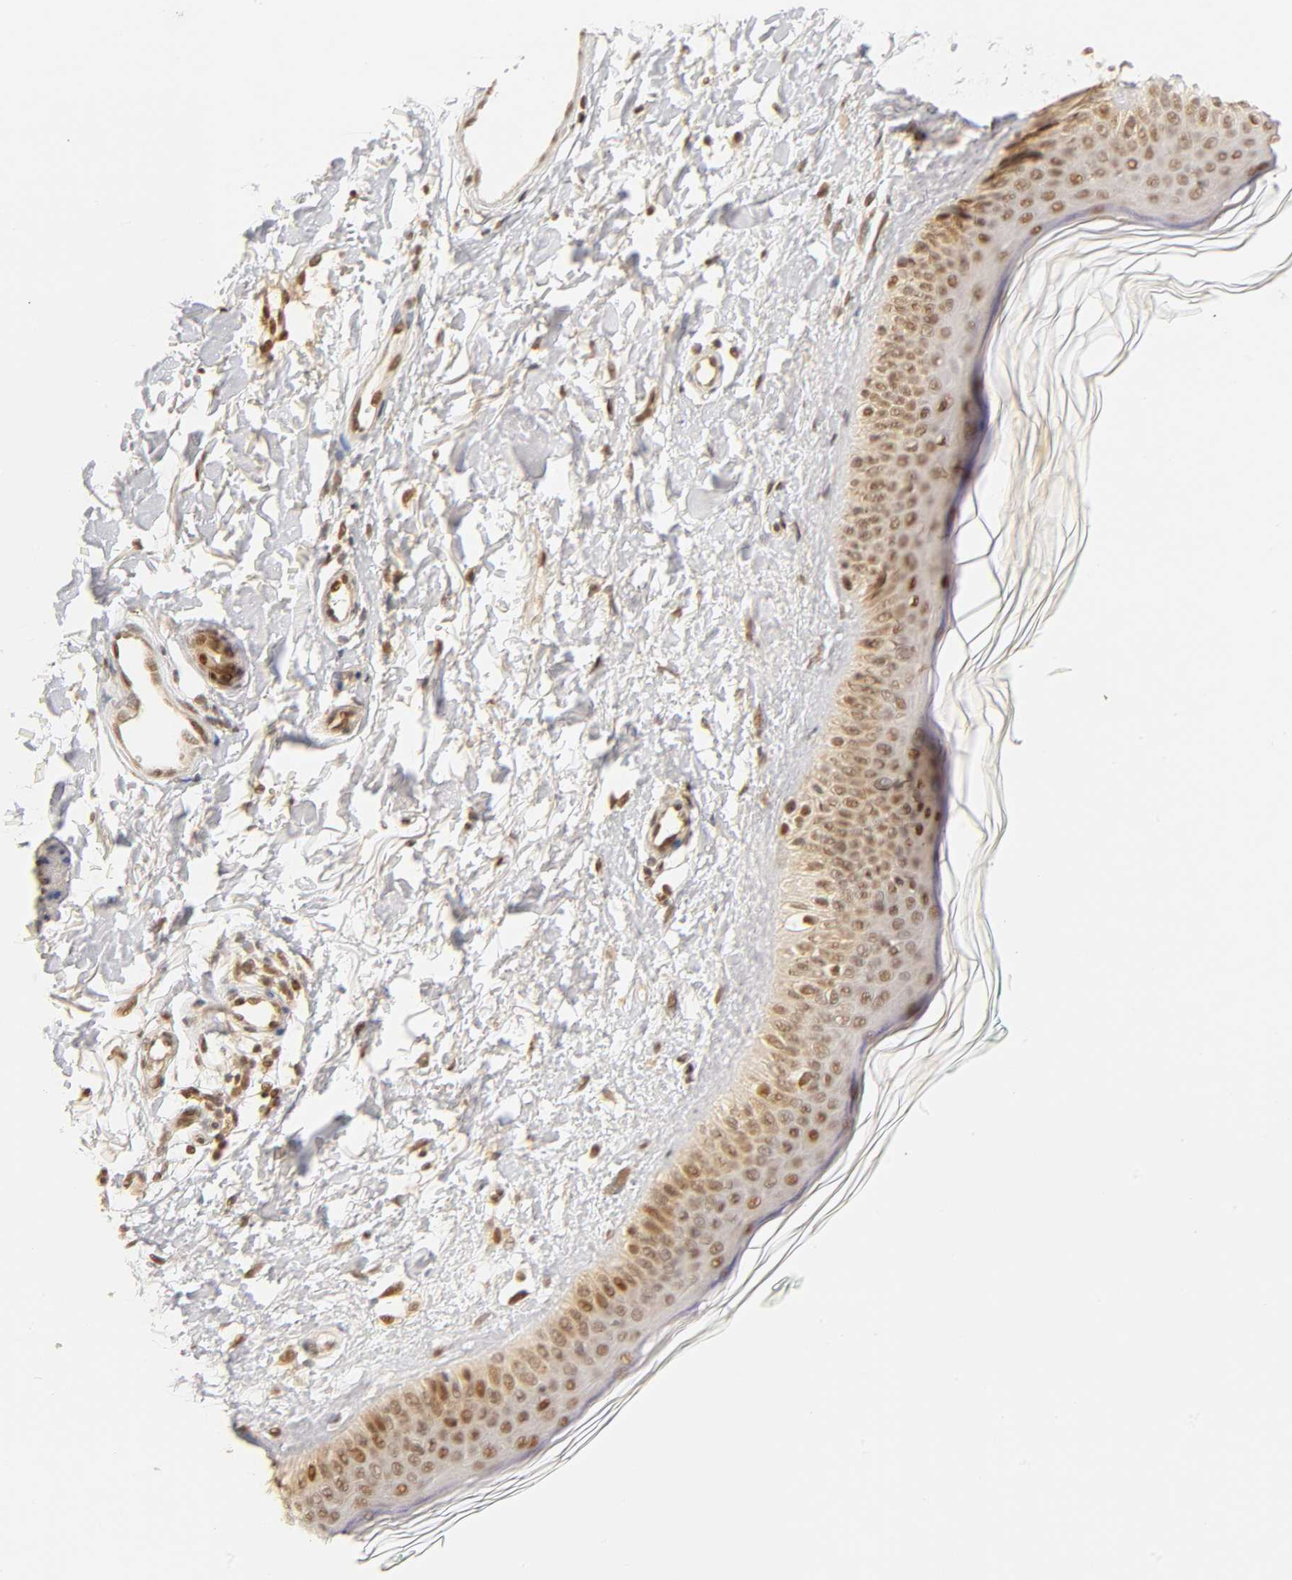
{"staining": {"intensity": "moderate", "quantity": ">75%", "location": "nuclear"}, "tissue": "skin", "cell_type": "Fibroblasts", "image_type": "normal", "snomed": [{"axis": "morphology", "description": "Normal tissue, NOS"}, {"axis": "topography", "description": "Skin"}], "caption": "Normal skin shows moderate nuclear staining in about >75% of fibroblasts The protein of interest is shown in brown color, while the nuclei are stained blue..", "gene": "TAF10", "patient": {"sex": "male", "age": 71}}